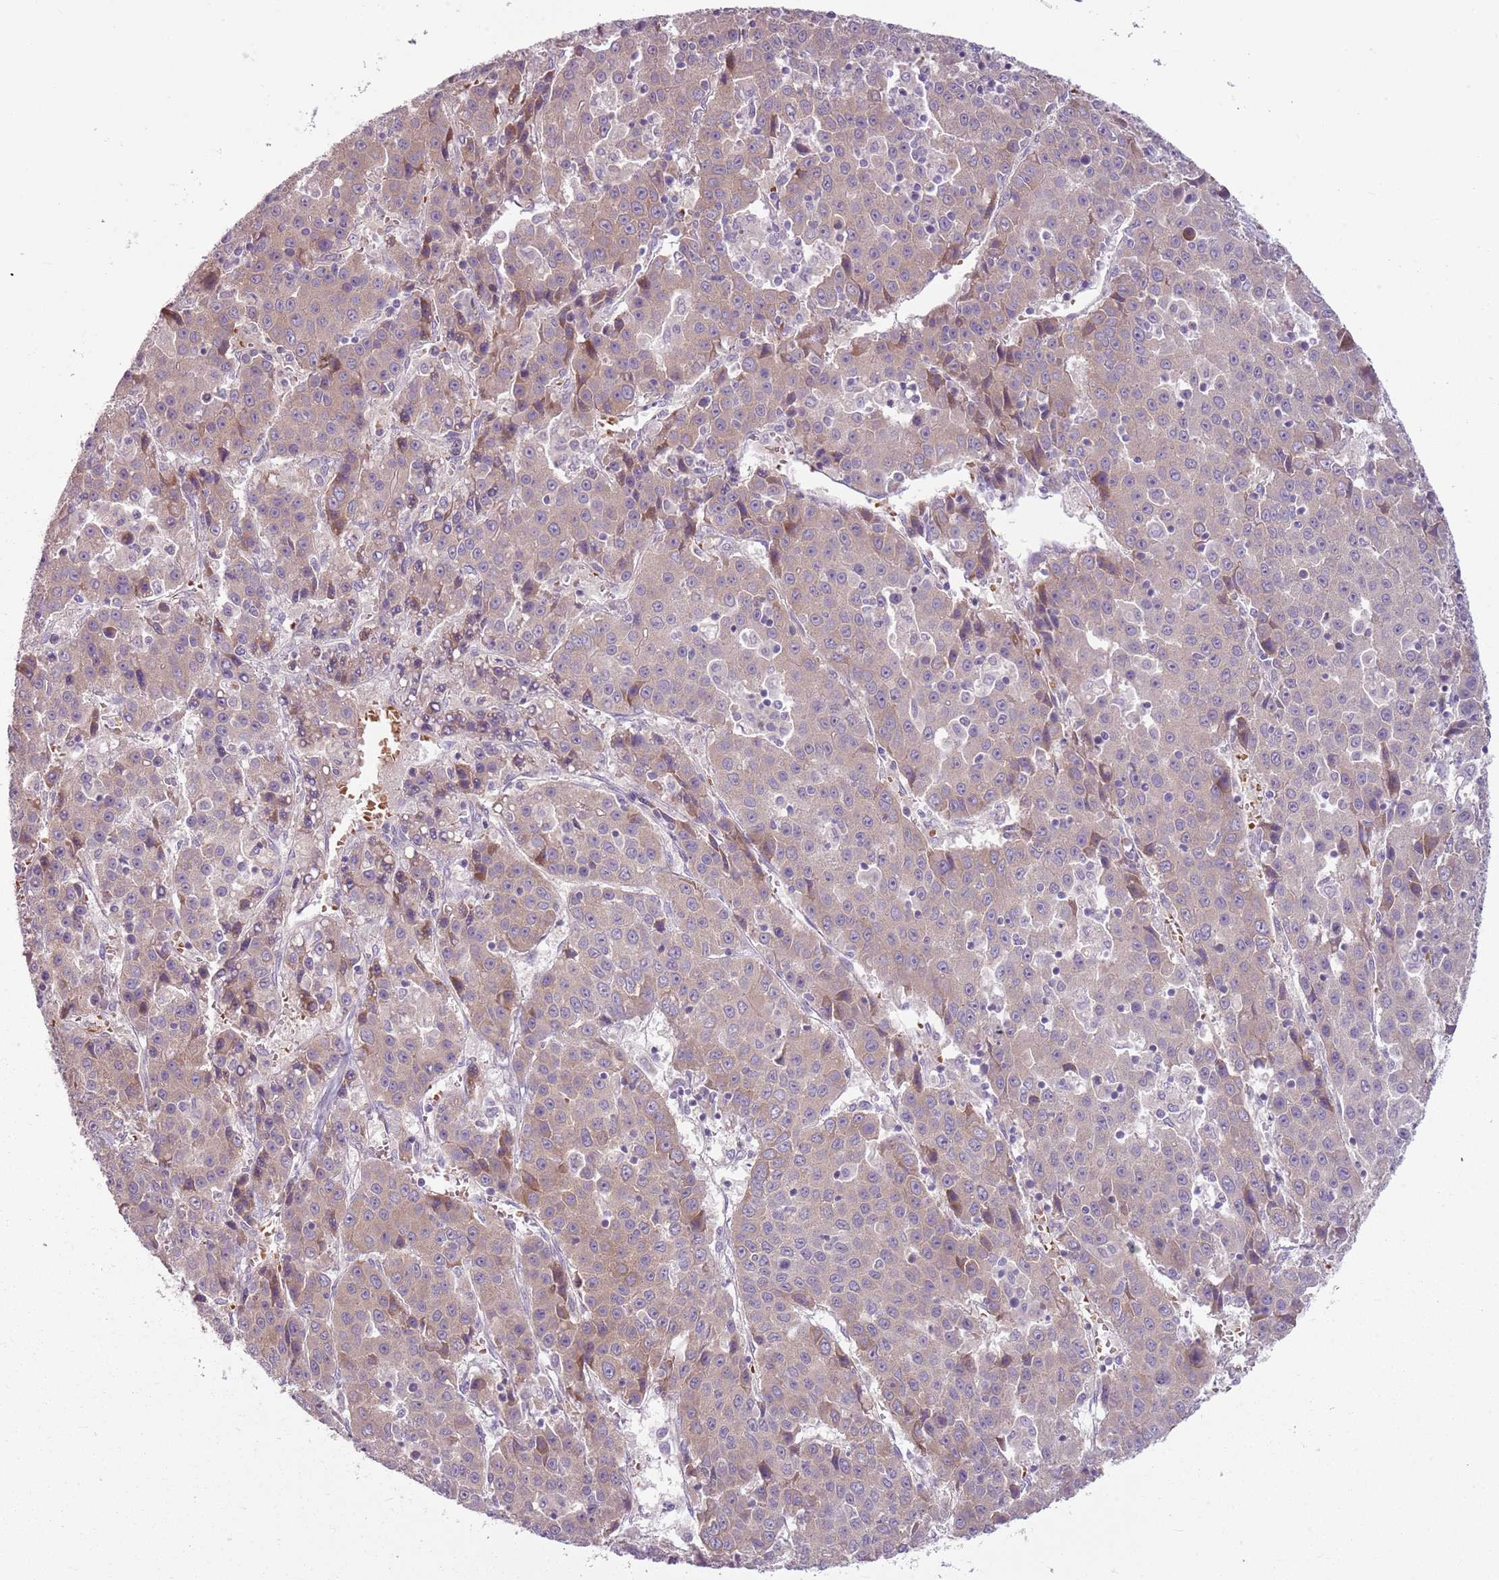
{"staining": {"intensity": "weak", "quantity": "25%-75%", "location": "cytoplasmic/membranous"}, "tissue": "liver cancer", "cell_type": "Tumor cells", "image_type": "cancer", "snomed": [{"axis": "morphology", "description": "Carcinoma, Hepatocellular, NOS"}, {"axis": "topography", "description": "Liver"}], "caption": "High-power microscopy captured an immunohistochemistry image of liver hepatocellular carcinoma, revealing weak cytoplasmic/membranous staining in approximately 25%-75% of tumor cells. (DAB (3,3'-diaminobenzidine) IHC, brown staining for protein, blue staining for nuclei).", "gene": "HSPA14", "patient": {"sex": "female", "age": 53}}